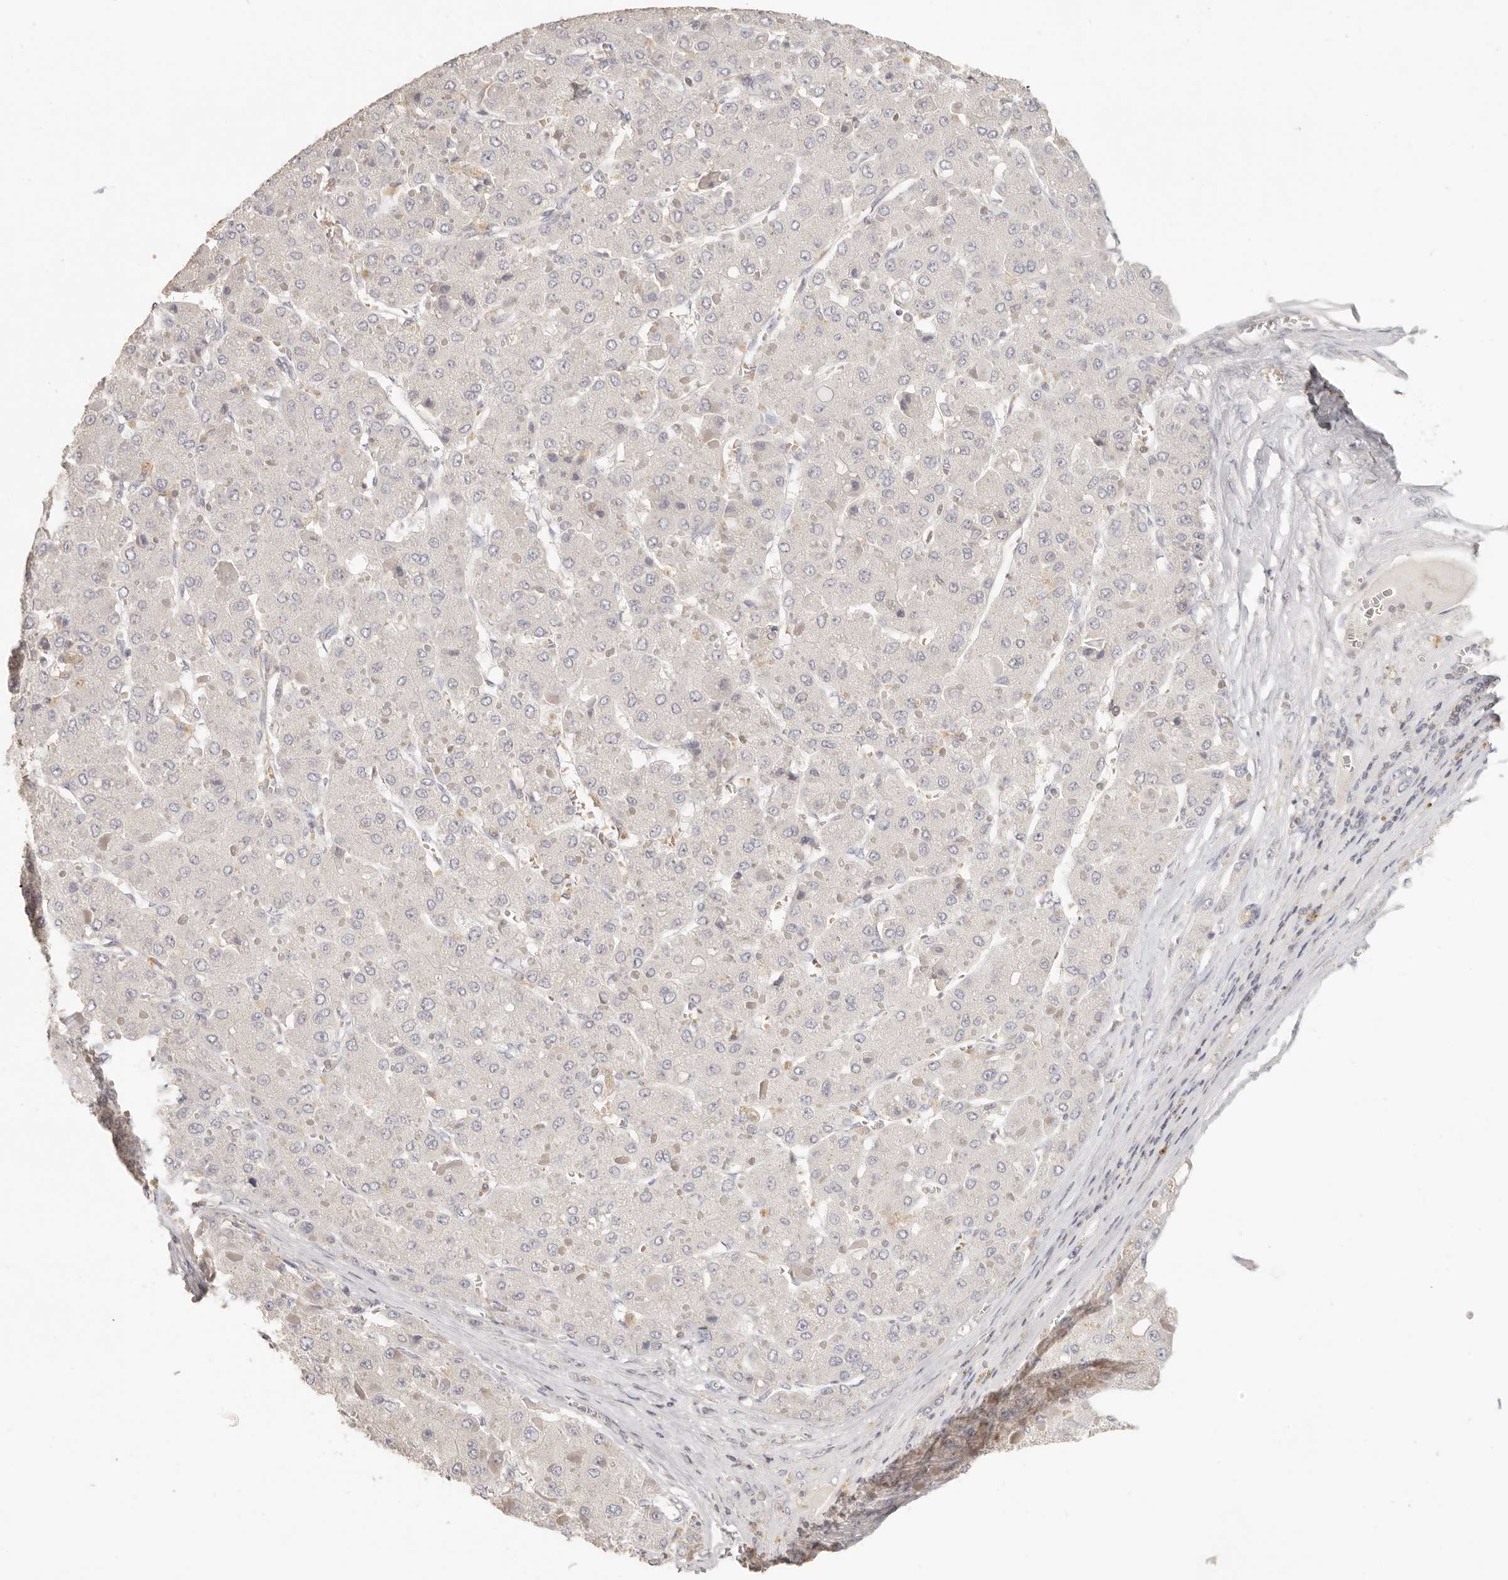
{"staining": {"intensity": "negative", "quantity": "none", "location": "none"}, "tissue": "liver cancer", "cell_type": "Tumor cells", "image_type": "cancer", "snomed": [{"axis": "morphology", "description": "Carcinoma, Hepatocellular, NOS"}, {"axis": "topography", "description": "Liver"}], "caption": "DAB (3,3'-diaminobenzidine) immunohistochemical staining of human liver cancer (hepatocellular carcinoma) reveals no significant positivity in tumor cells. Nuclei are stained in blue.", "gene": "CSK", "patient": {"sex": "female", "age": 73}}